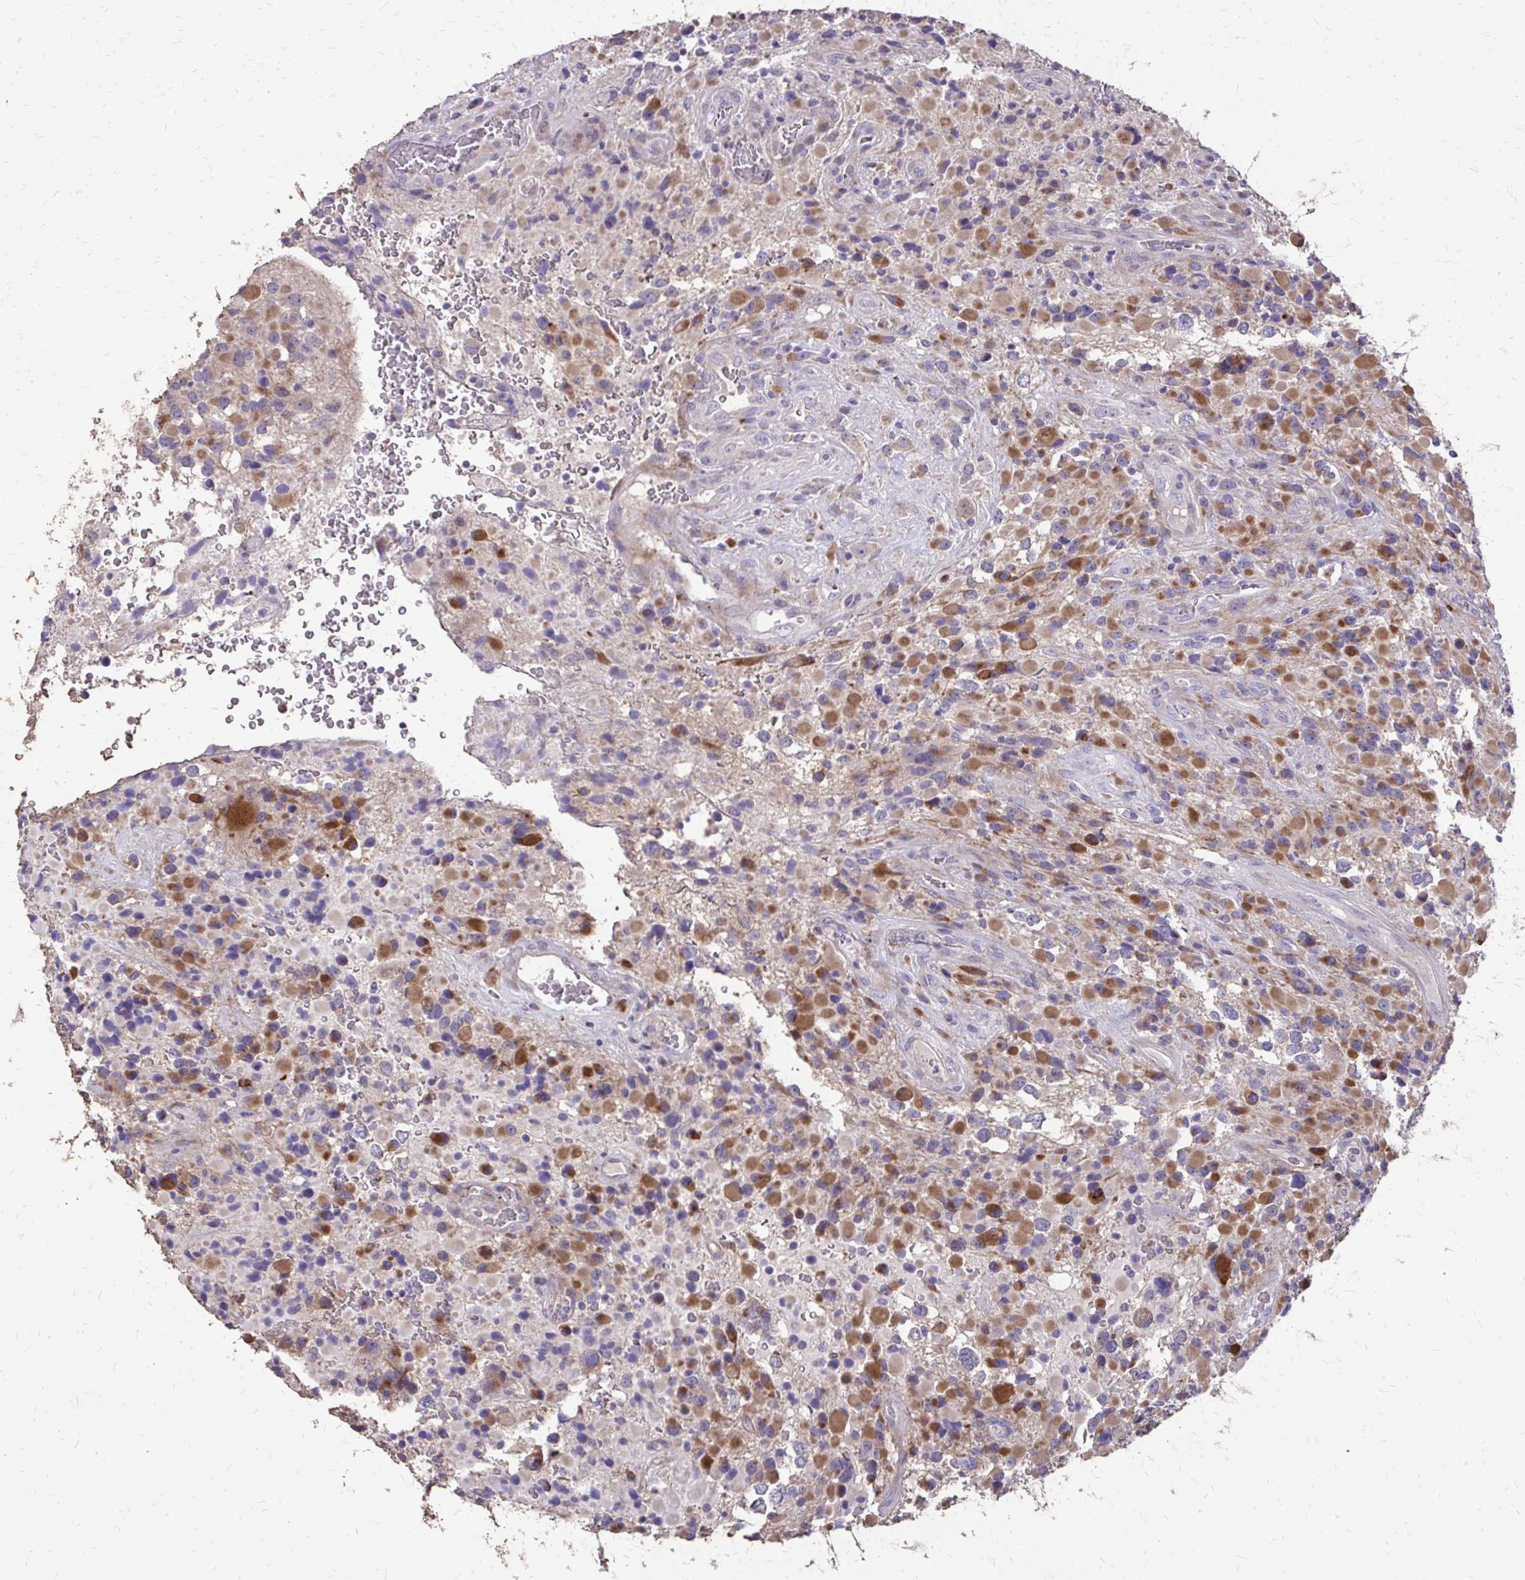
{"staining": {"intensity": "moderate", "quantity": "25%-75%", "location": "cytoplasmic/membranous"}, "tissue": "glioma", "cell_type": "Tumor cells", "image_type": "cancer", "snomed": [{"axis": "morphology", "description": "Glioma, malignant, High grade"}, {"axis": "topography", "description": "Brain"}], "caption": "Immunohistochemical staining of human malignant high-grade glioma exhibits medium levels of moderate cytoplasmic/membranous protein staining in about 25%-75% of tumor cells.", "gene": "MYORG", "patient": {"sex": "female", "age": 40}}